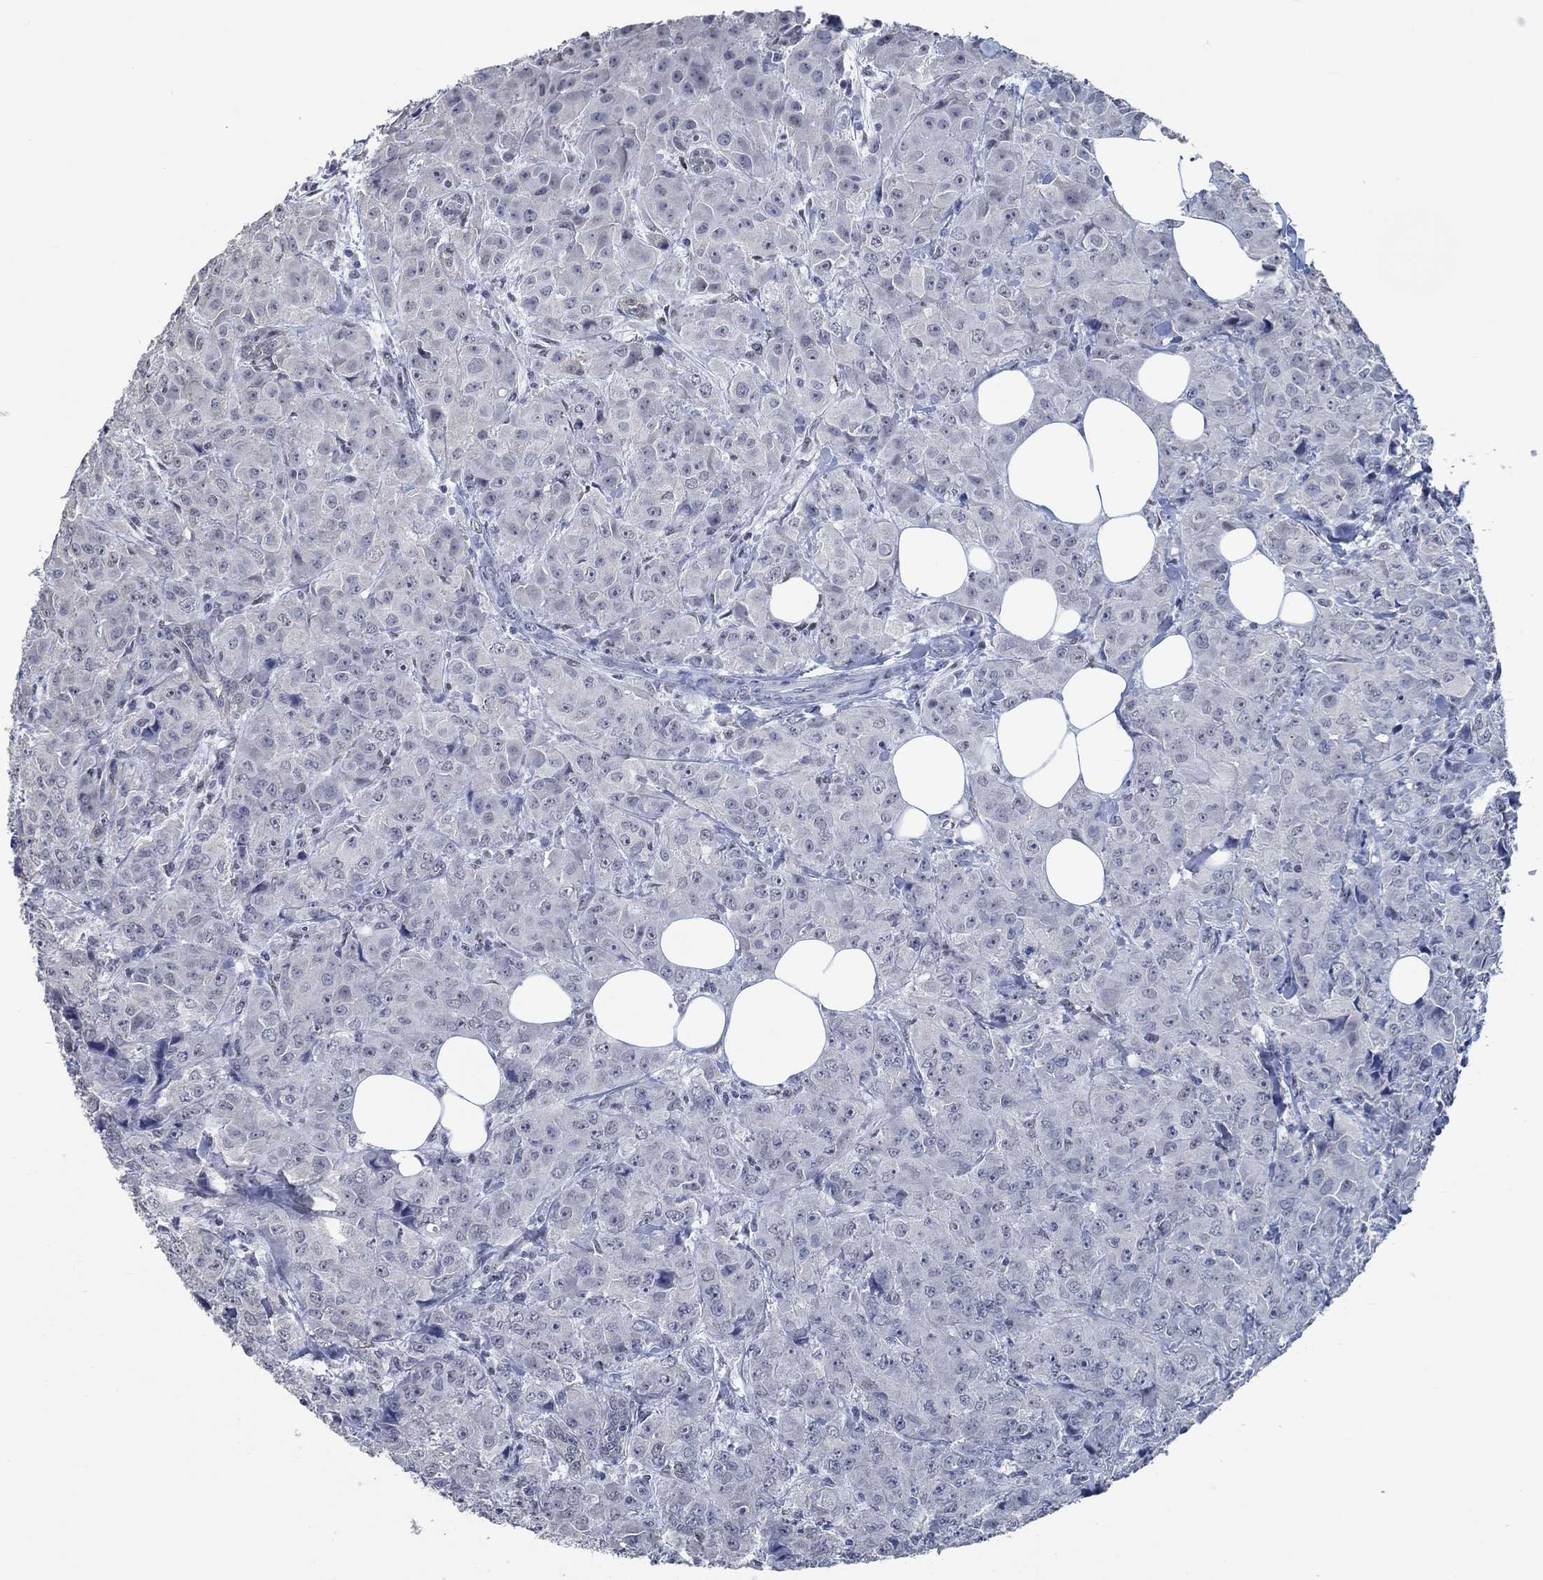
{"staining": {"intensity": "negative", "quantity": "none", "location": "none"}, "tissue": "breast cancer", "cell_type": "Tumor cells", "image_type": "cancer", "snomed": [{"axis": "morphology", "description": "Duct carcinoma"}, {"axis": "topography", "description": "Breast"}], "caption": "This is an immunohistochemistry (IHC) histopathology image of human infiltrating ductal carcinoma (breast). There is no staining in tumor cells.", "gene": "OBSCN", "patient": {"sex": "female", "age": 43}}